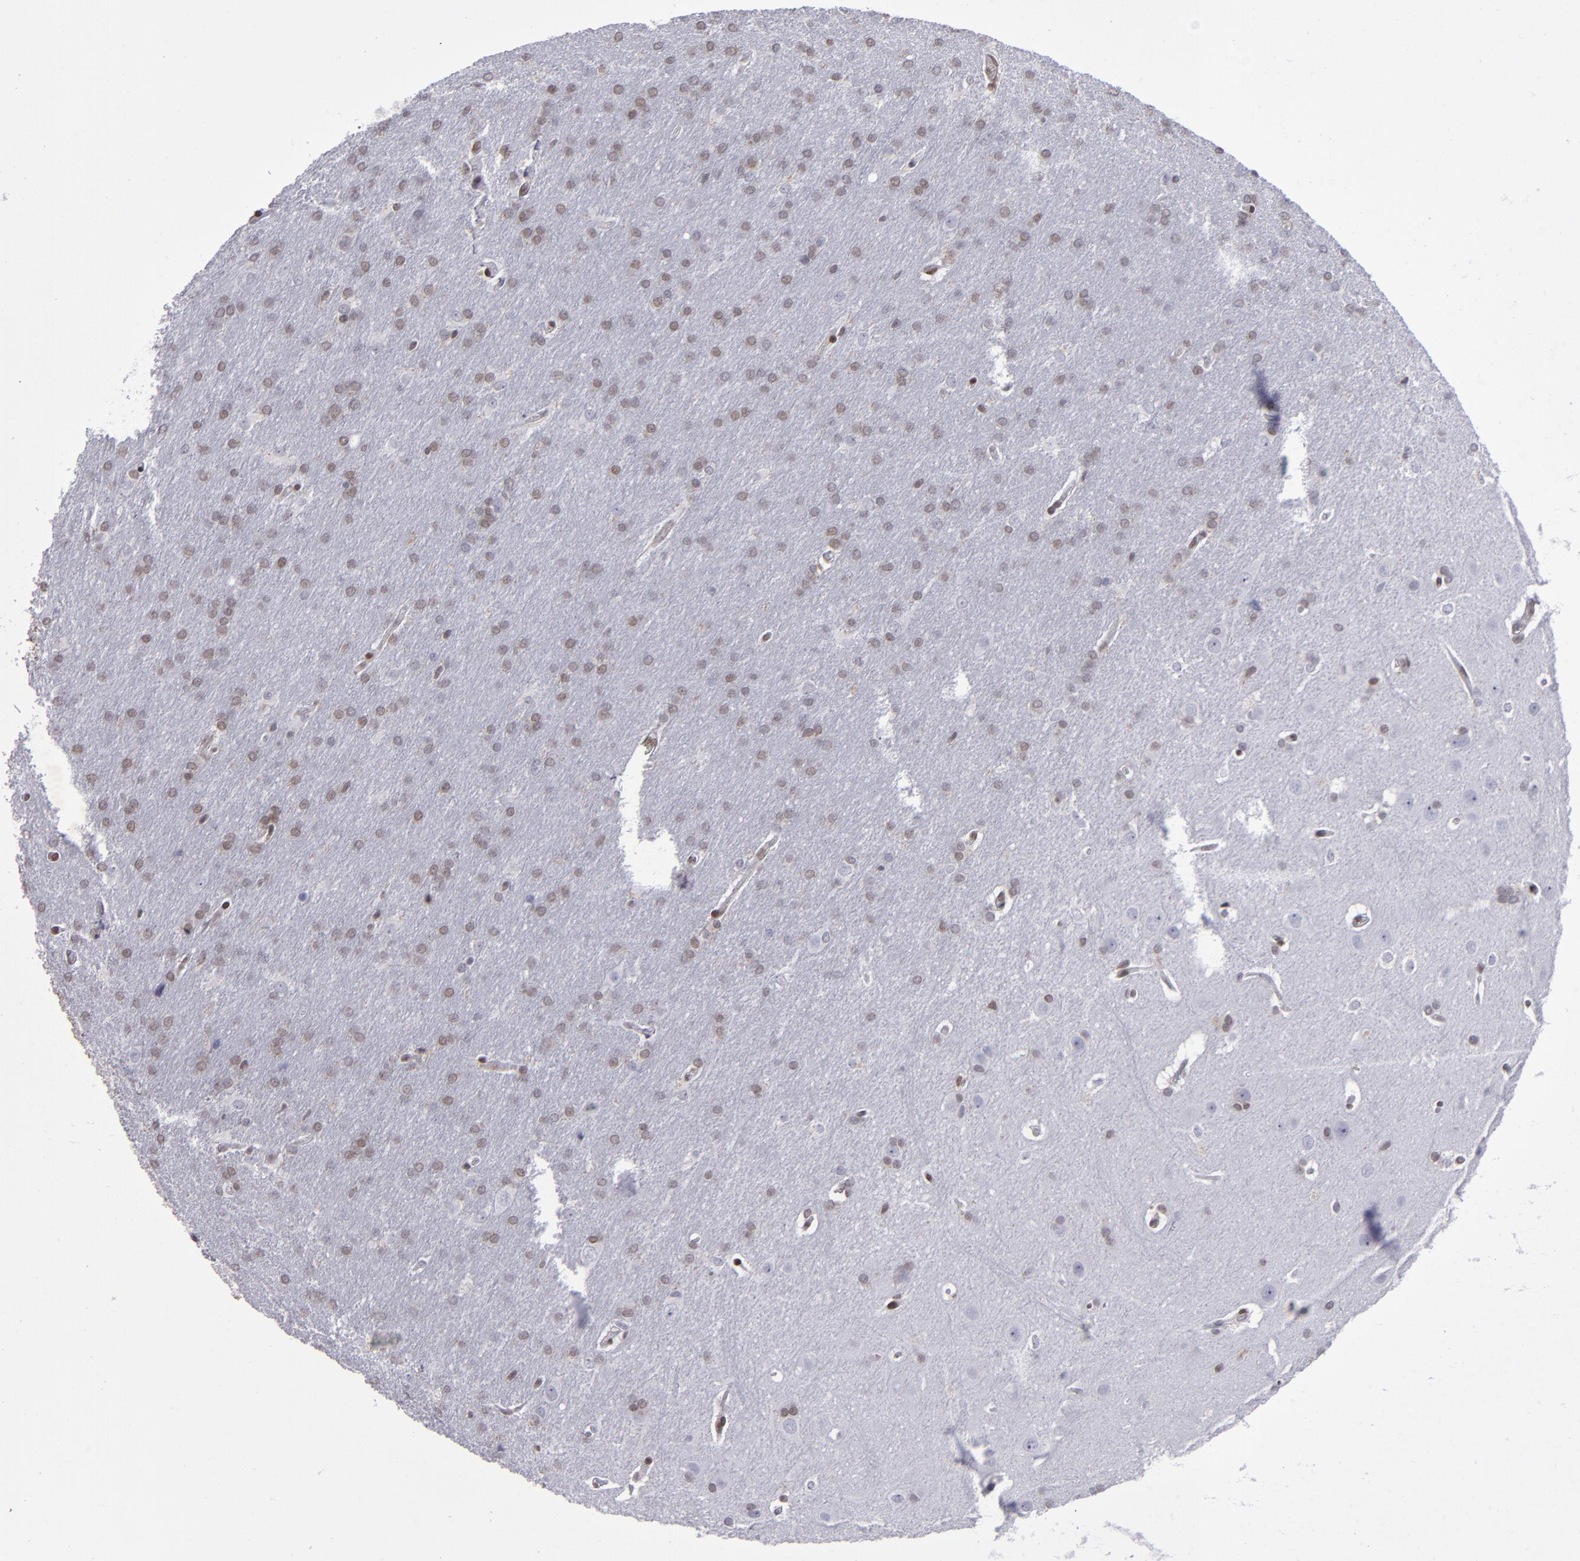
{"staining": {"intensity": "weak", "quantity": "<25%", "location": "nuclear"}, "tissue": "glioma", "cell_type": "Tumor cells", "image_type": "cancer", "snomed": [{"axis": "morphology", "description": "Glioma, malignant, Low grade"}, {"axis": "topography", "description": "Brain"}], "caption": "Tumor cells show no significant protein staining in glioma.", "gene": "MGMT", "patient": {"sex": "female", "age": 32}}